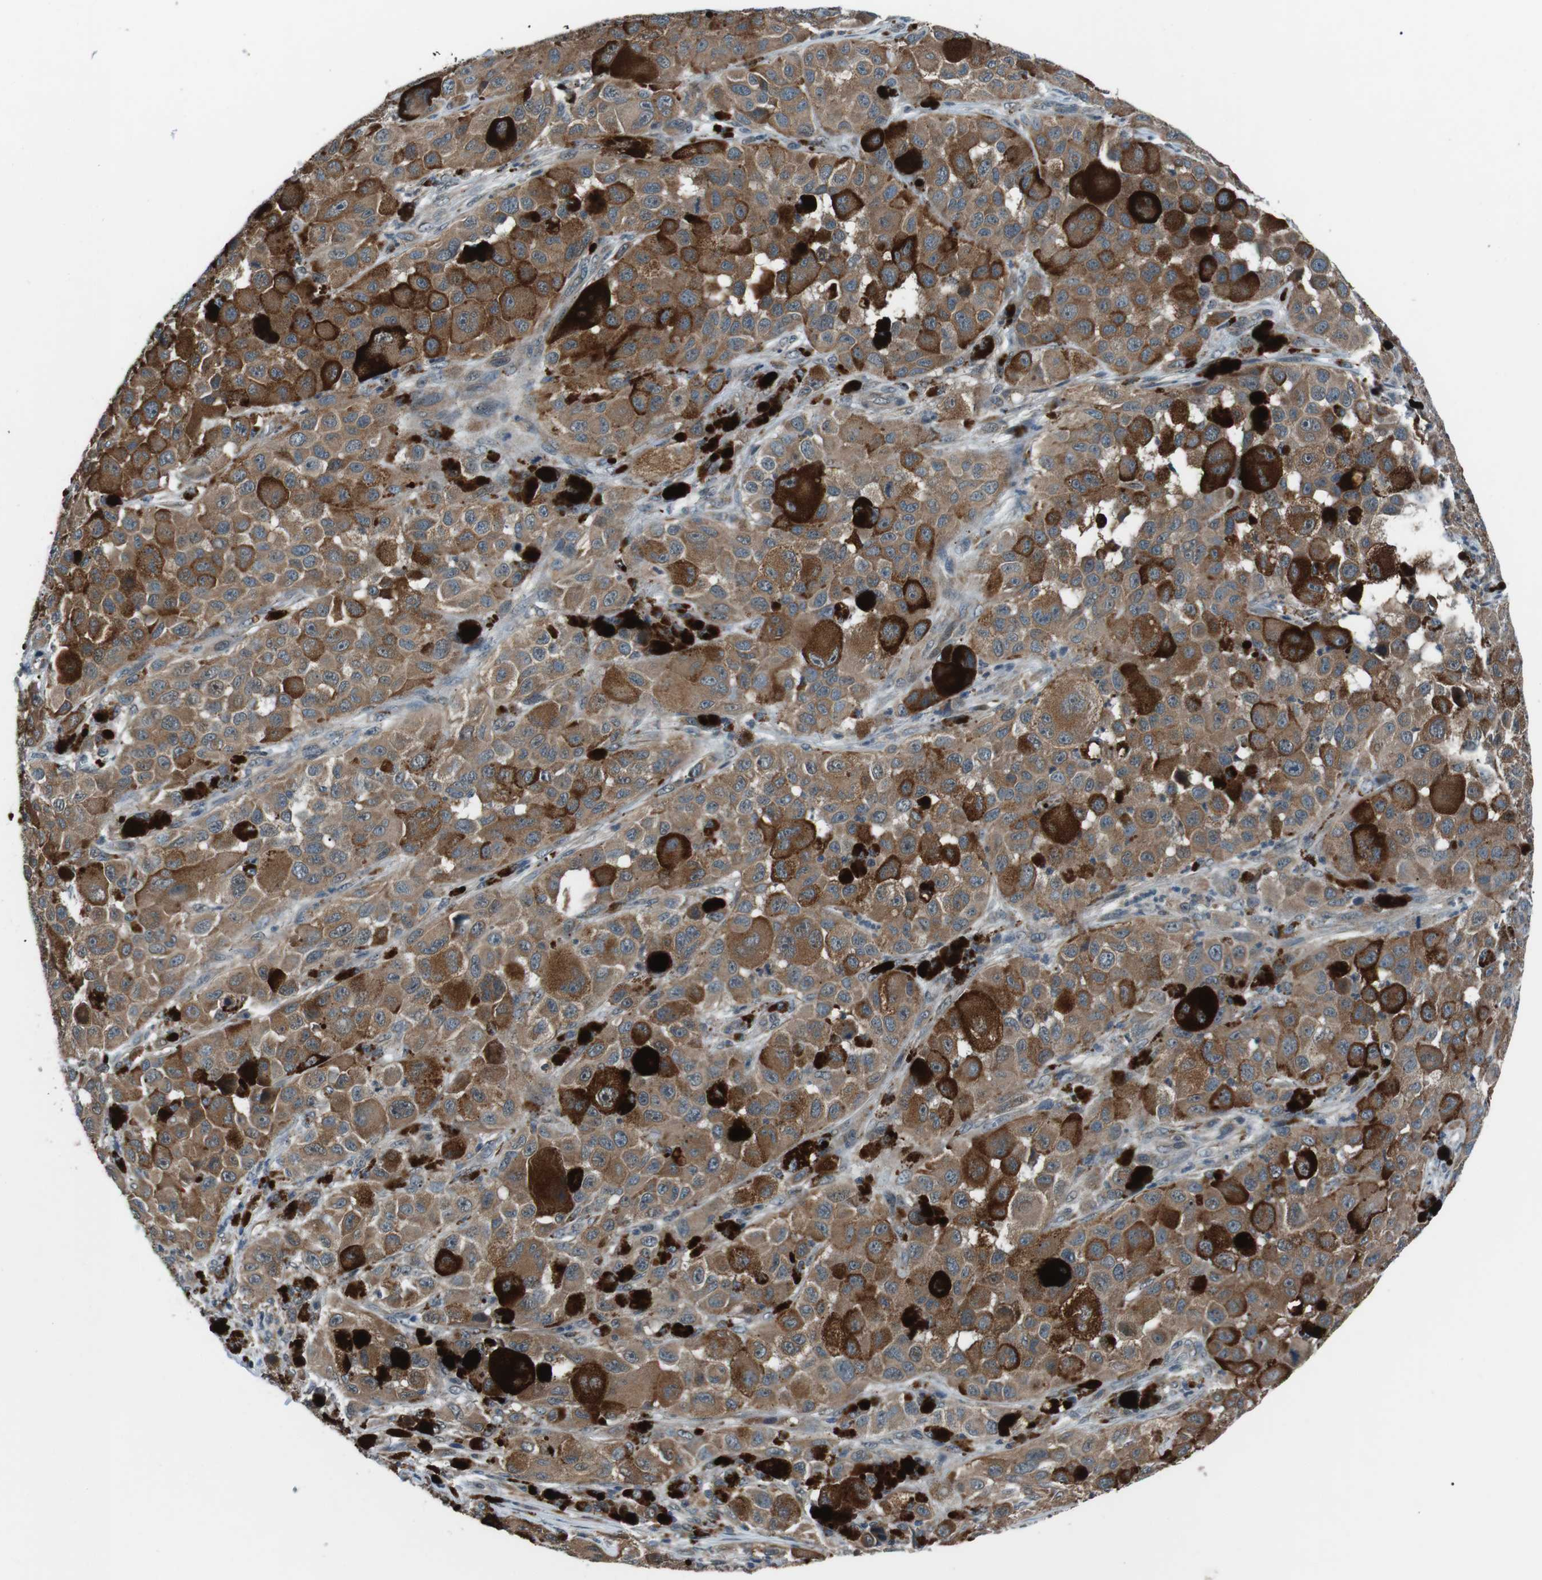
{"staining": {"intensity": "moderate", "quantity": ">75%", "location": "cytoplasmic/membranous"}, "tissue": "melanoma", "cell_type": "Tumor cells", "image_type": "cancer", "snomed": [{"axis": "morphology", "description": "Malignant melanoma, NOS"}, {"axis": "topography", "description": "Skin"}], "caption": "DAB (3,3'-diaminobenzidine) immunohistochemical staining of human malignant melanoma reveals moderate cytoplasmic/membranous protein positivity in about >75% of tumor cells. The staining was performed using DAB (3,3'-diaminobenzidine), with brown indicating positive protein expression. Nuclei are stained blue with hematoxylin.", "gene": "LRIG2", "patient": {"sex": "male", "age": 96}}